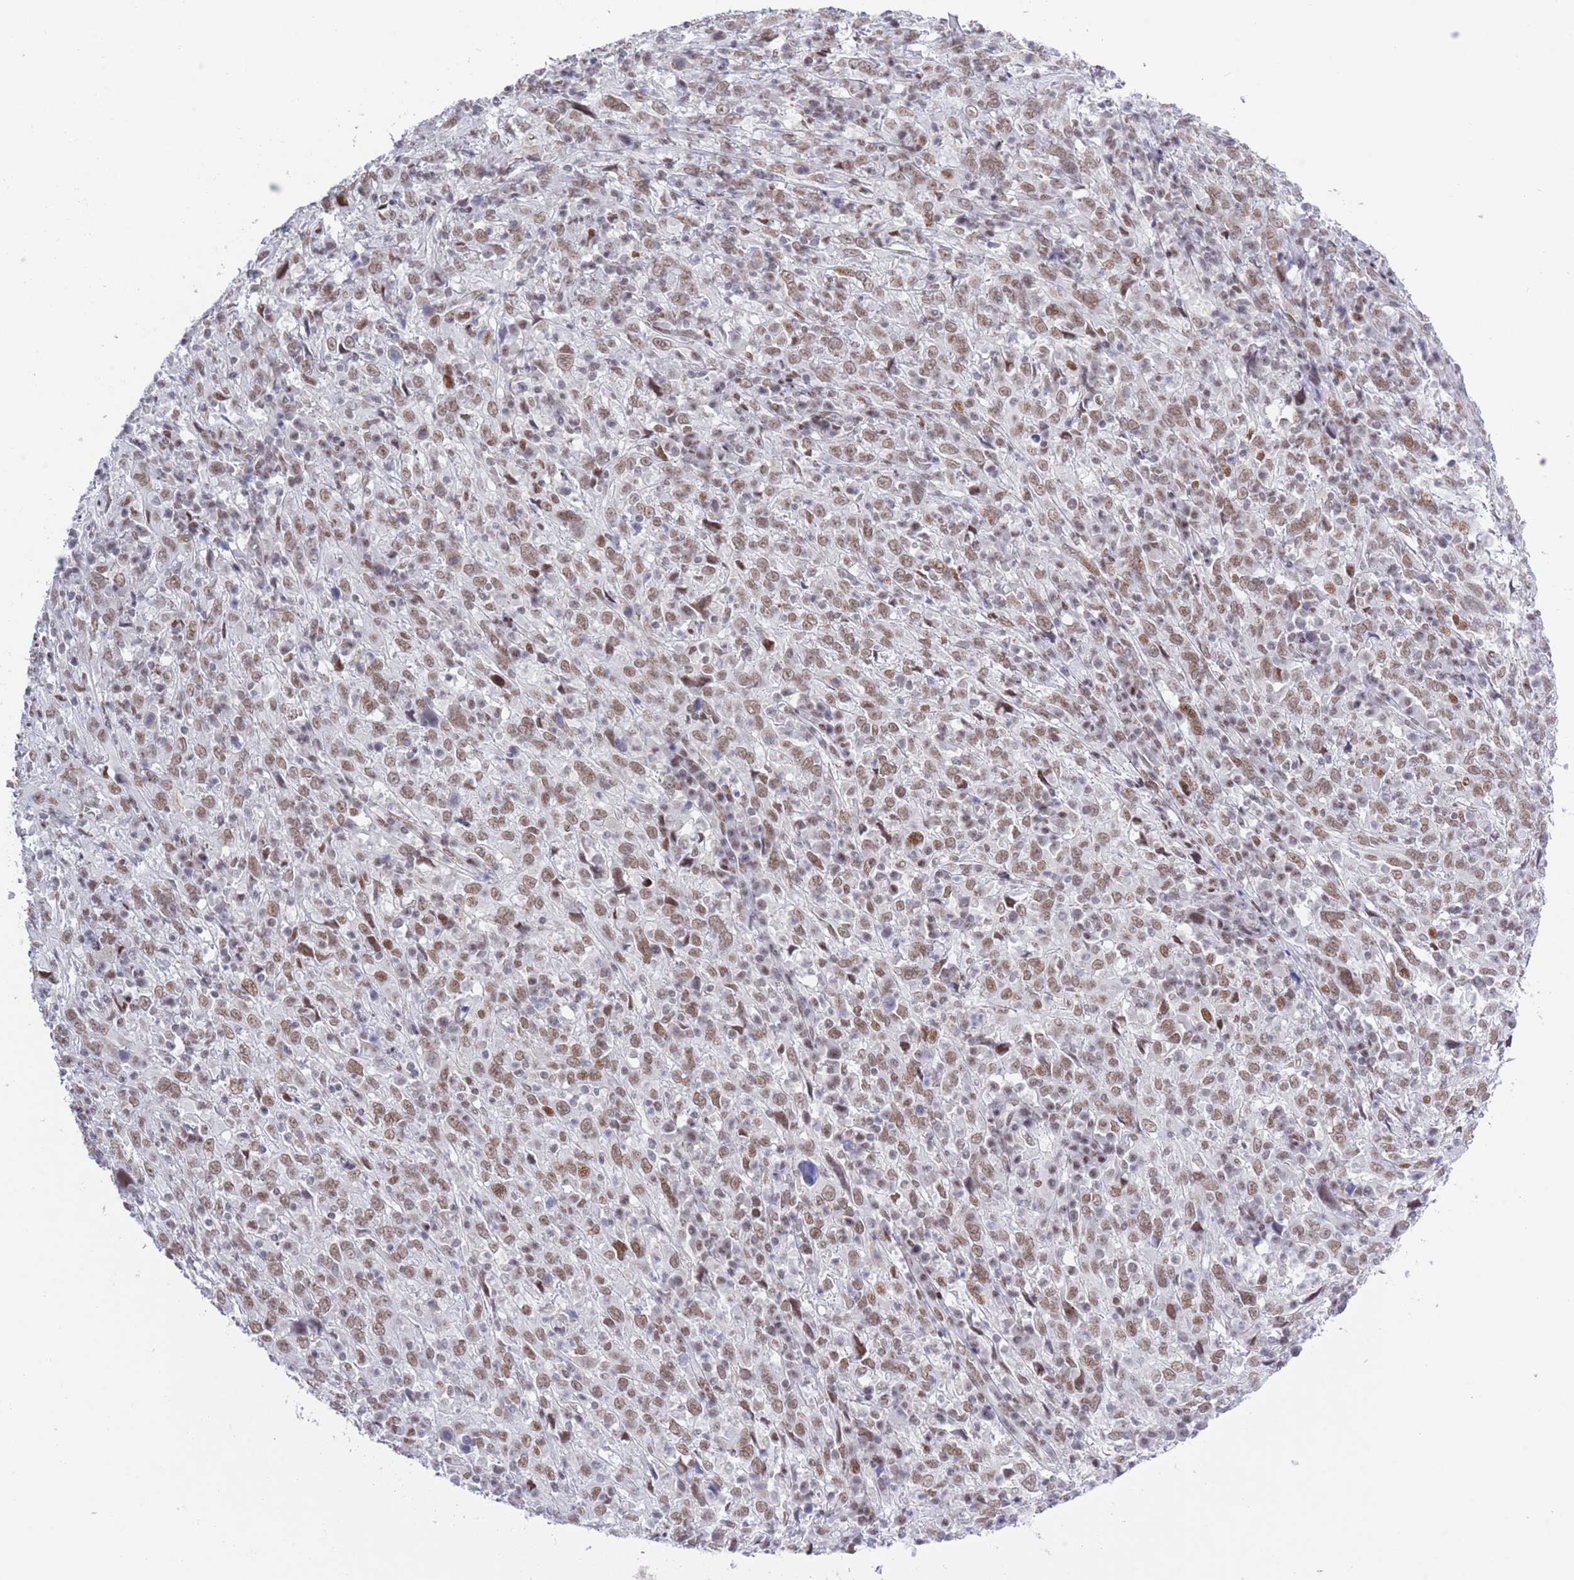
{"staining": {"intensity": "moderate", "quantity": ">75%", "location": "nuclear"}, "tissue": "cervical cancer", "cell_type": "Tumor cells", "image_type": "cancer", "snomed": [{"axis": "morphology", "description": "Squamous cell carcinoma, NOS"}, {"axis": "topography", "description": "Cervix"}], "caption": "IHC staining of cervical cancer, which reveals medium levels of moderate nuclear staining in about >75% of tumor cells indicating moderate nuclear protein expression. The staining was performed using DAB (3,3'-diaminobenzidine) (brown) for protein detection and nuclei were counterstained in hematoxylin (blue).", "gene": "ZNF382", "patient": {"sex": "female", "age": 46}}